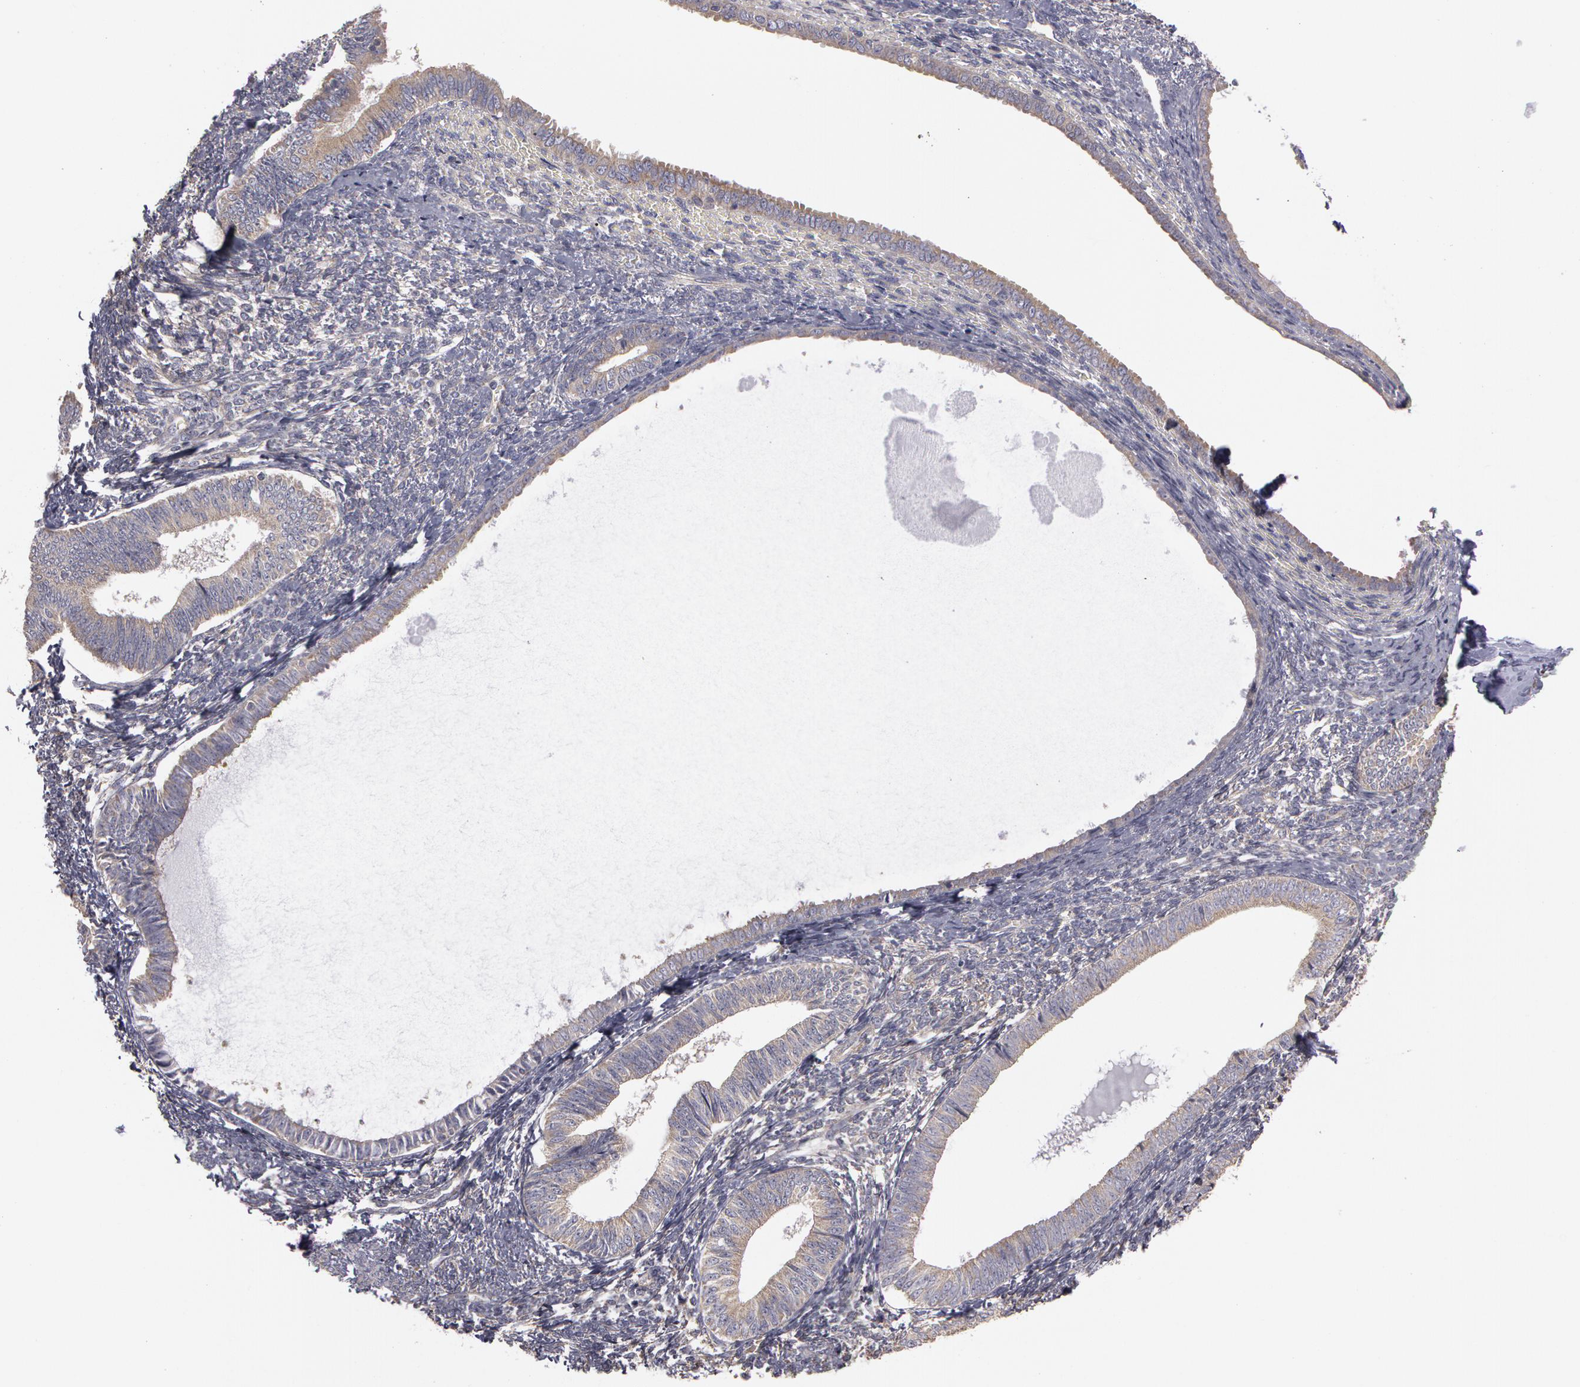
{"staining": {"intensity": "negative", "quantity": "none", "location": "none"}, "tissue": "endometrium", "cell_type": "Cells in endometrial stroma", "image_type": "normal", "snomed": [{"axis": "morphology", "description": "Normal tissue, NOS"}, {"axis": "topography", "description": "Endometrium"}], "caption": "An IHC image of normal endometrium is shown. There is no staining in cells in endometrial stroma of endometrium. Brightfield microscopy of IHC stained with DAB (3,3'-diaminobenzidine) (brown) and hematoxylin (blue), captured at high magnification.", "gene": "NEK9", "patient": {"sex": "female", "age": 82}}